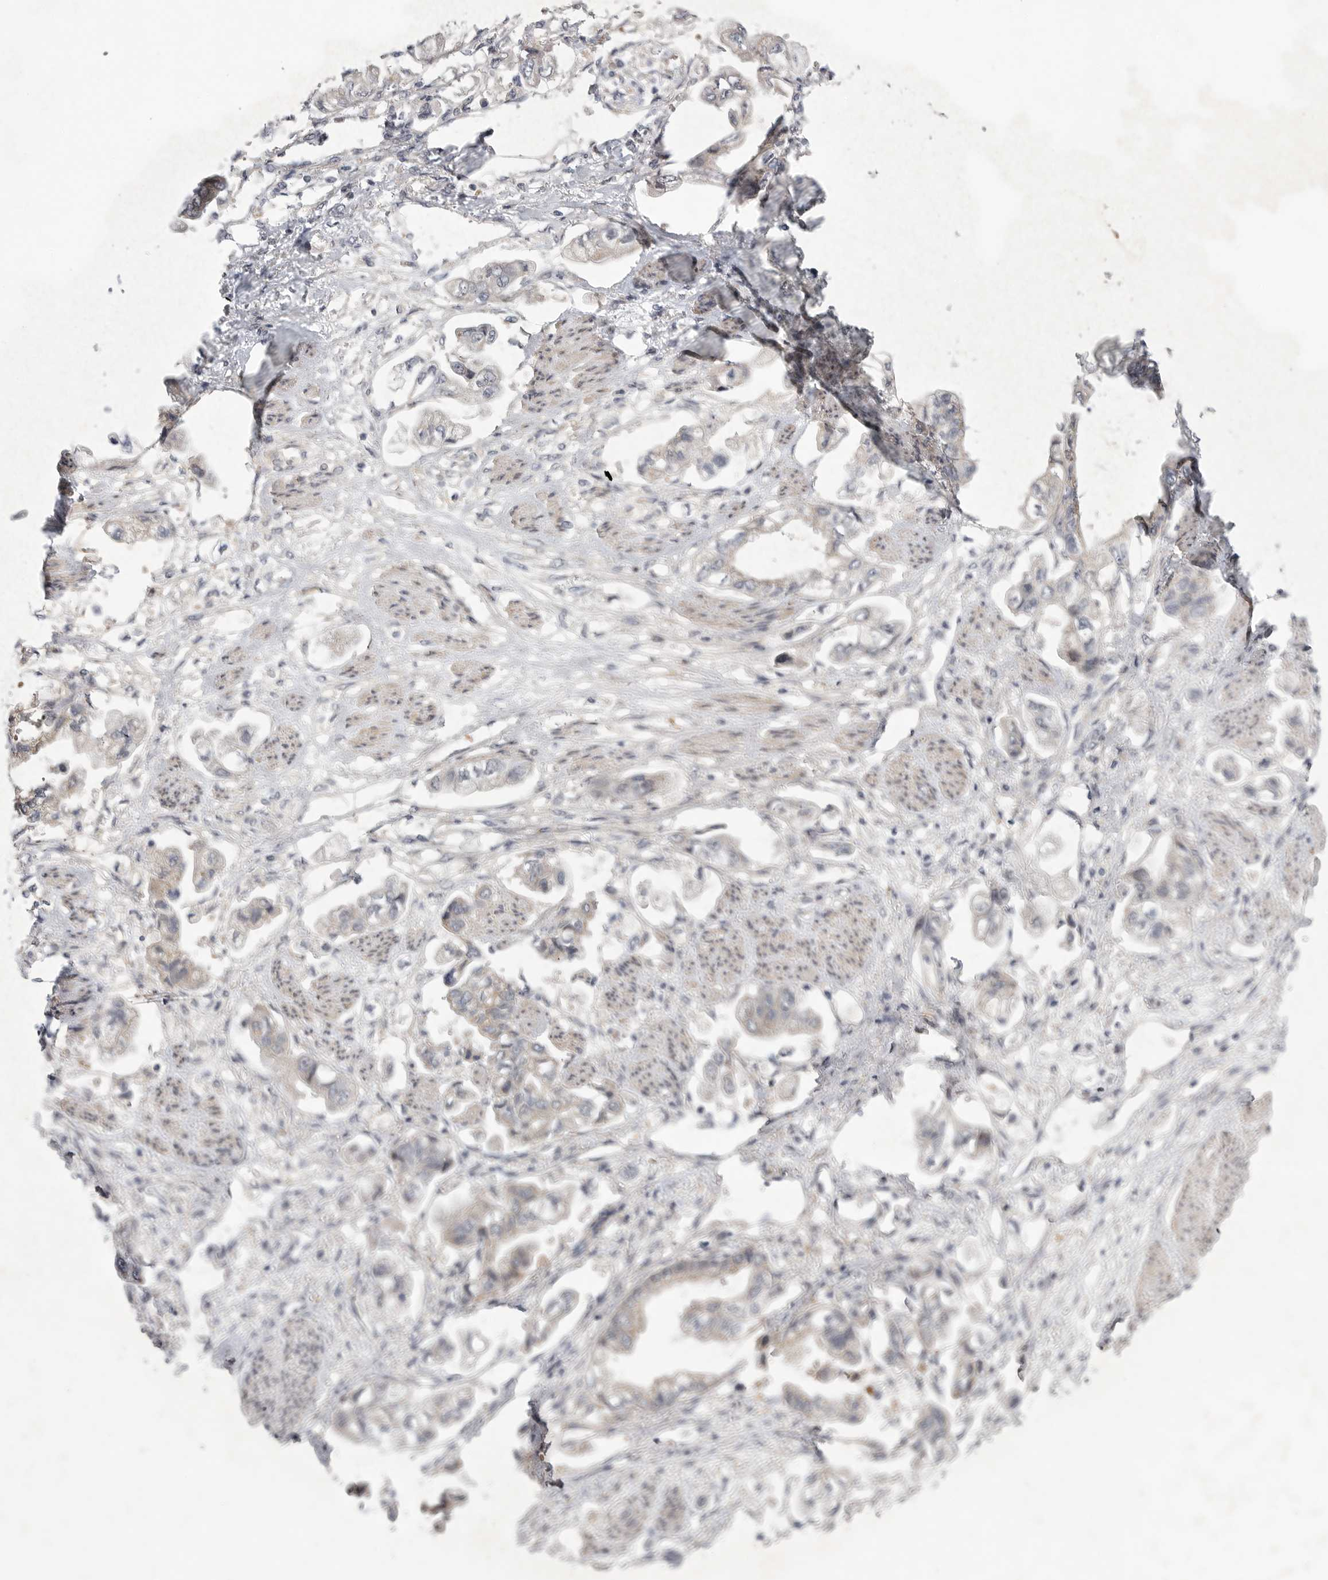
{"staining": {"intensity": "weak", "quantity": "<25%", "location": "cytoplasmic/membranous"}, "tissue": "stomach cancer", "cell_type": "Tumor cells", "image_type": "cancer", "snomed": [{"axis": "morphology", "description": "Adenocarcinoma, NOS"}, {"axis": "topography", "description": "Stomach"}], "caption": "IHC photomicrograph of human stomach cancer (adenocarcinoma) stained for a protein (brown), which reveals no staining in tumor cells.", "gene": "FBXO43", "patient": {"sex": "male", "age": 62}}